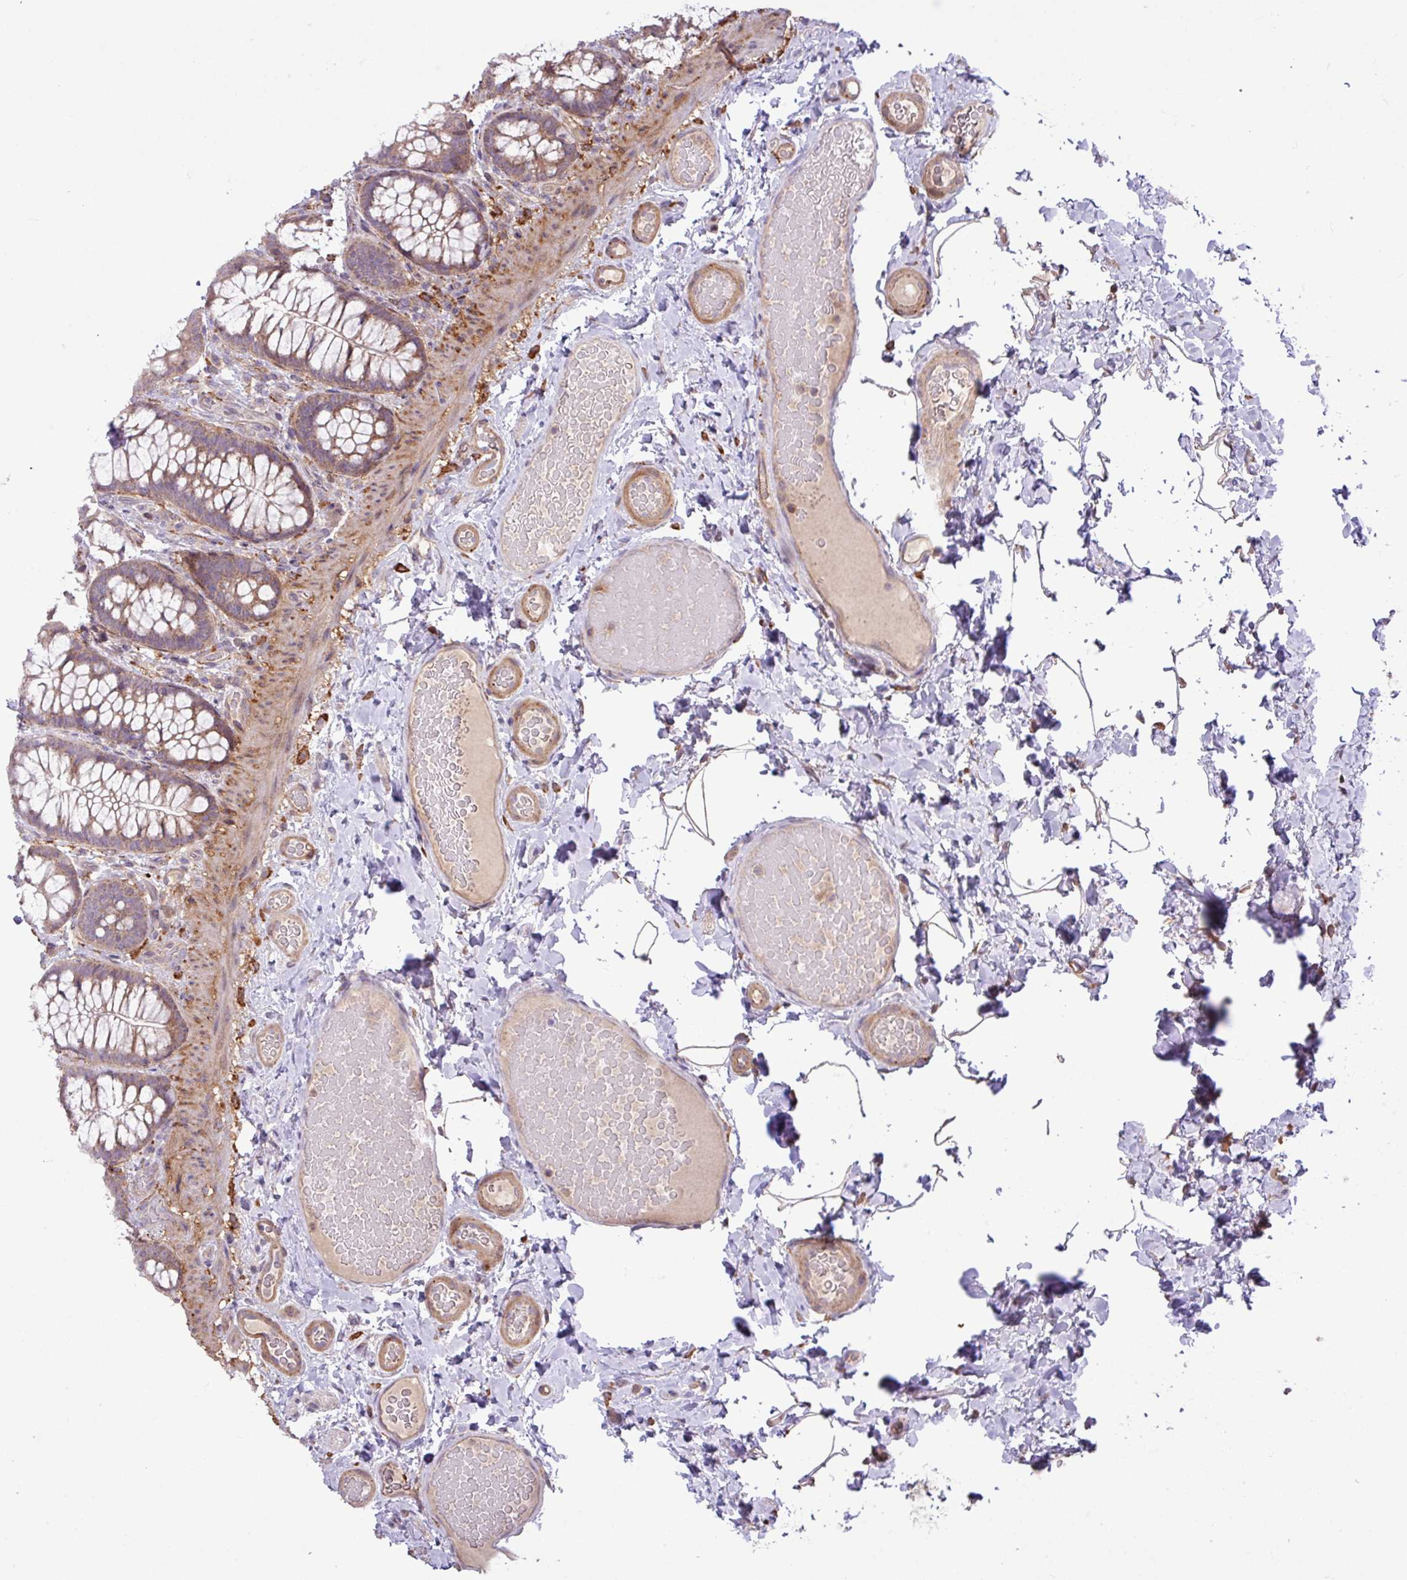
{"staining": {"intensity": "weak", "quantity": ">75%", "location": "cytoplasmic/membranous"}, "tissue": "colon", "cell_type": "Endothelial cells", "image_type": "normal", "snomed": [{"axis": "morphology", "description": "Normal tissue, NOS"}, {"axis": "topography", "description": "Colon"}], "caption": "IHC of benign colon displays low levels of weak cytoplasmic/membranous expression in about >75% of endothelial cells. (brown staining indicates protein expression, while blue staining denotes nuclei).", "gene": "ARHGEF25", "patient": {"sex": "male", "age": 46}}